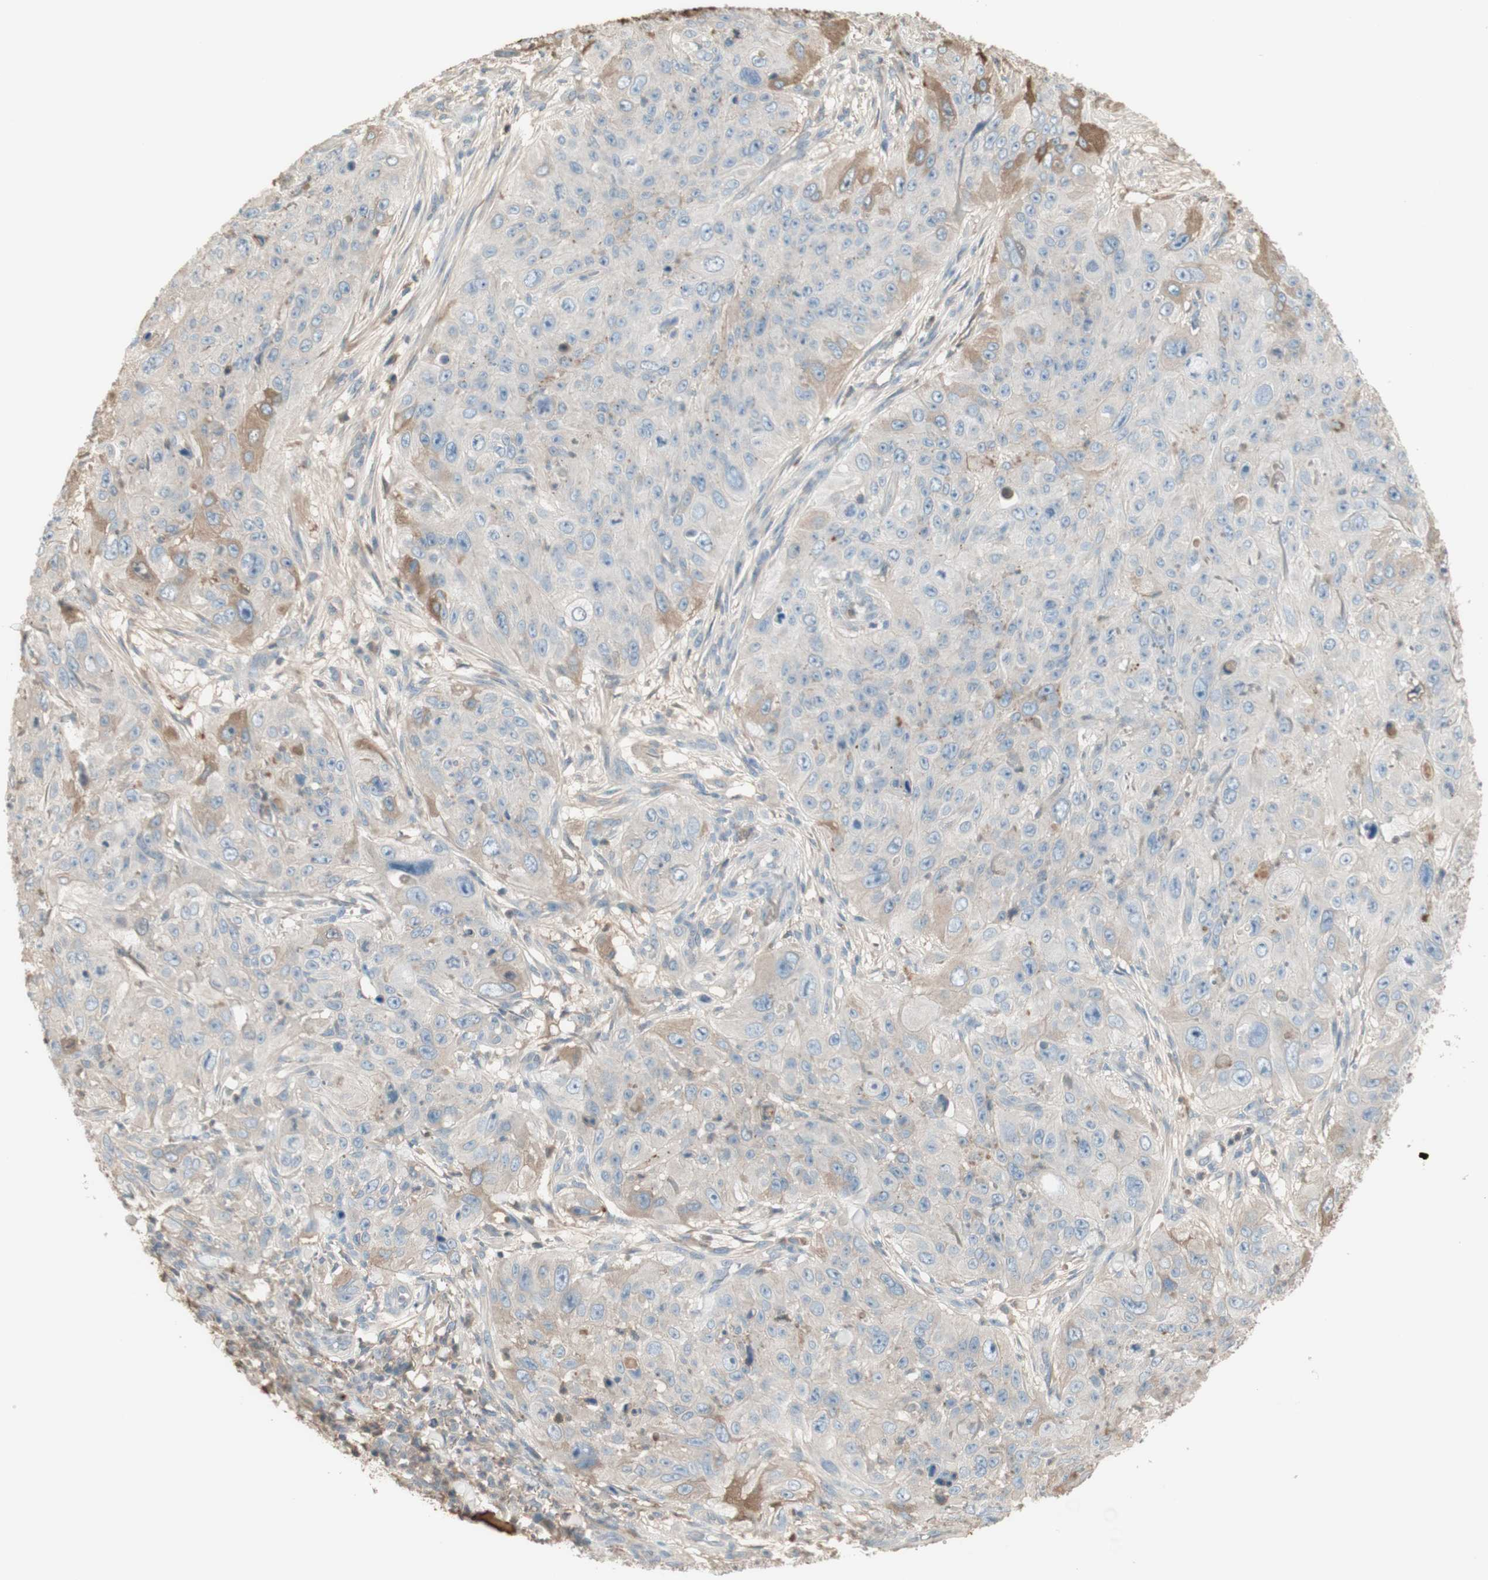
{"staining": {"intensity": "negative", "quantity": "none", "location": "none"}, "tissue": "skin cancer", "cell_type": "Tumor cells", "image_type": "cancer", "snomed": [{"axis": "morphology", "description": "Squamous cell carcinoma, NOS"}, {"axis": "topography", "description": "Skin"}], "caption": "This histopathology image is of squamous cell carcinoma (skin) stained with immunohistochemistry to label a protein in brown with the nuclei are counter-stained blue. There is no positivity in tumor cells.", "gene": "IFNG", "patient": {"sex": "female", "age": 80}}